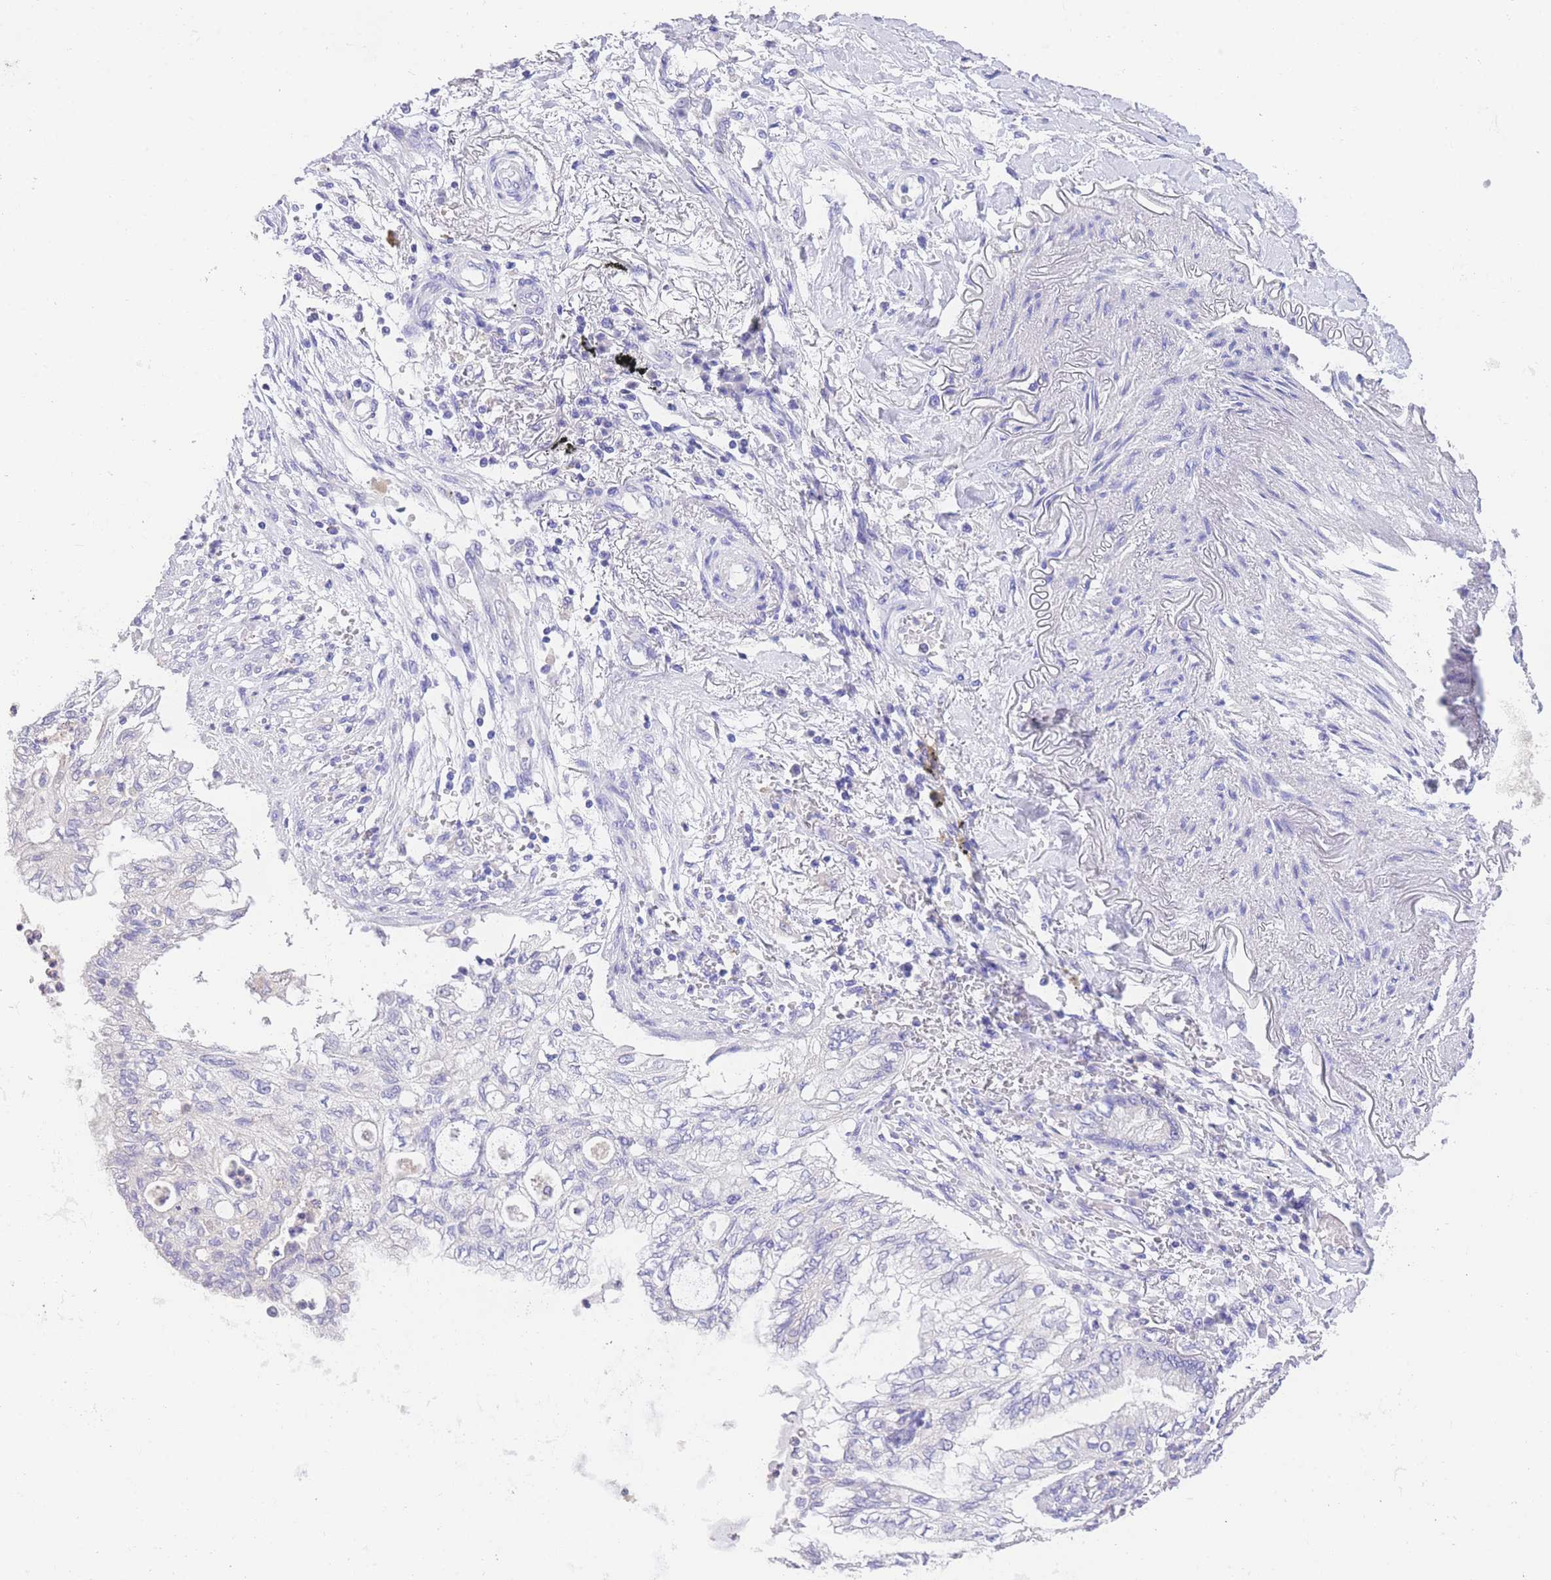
{"staining": {"intensity": "negative", "quantity": "none", "location": "none"}, "tissue": "lung cancer", "cell_type": "Tumor cells", "image_type": "cancer", "snomed": [{"axis": "morphology", "description": "Adenocarcinoma, NOS"}, {"axis": "topography", "description": "Lung"}], "caption": "Tumor cells show no significant expression in lung cancer.", "gene": "EPN2", "patient": {"sex": "female", "age": 70}}